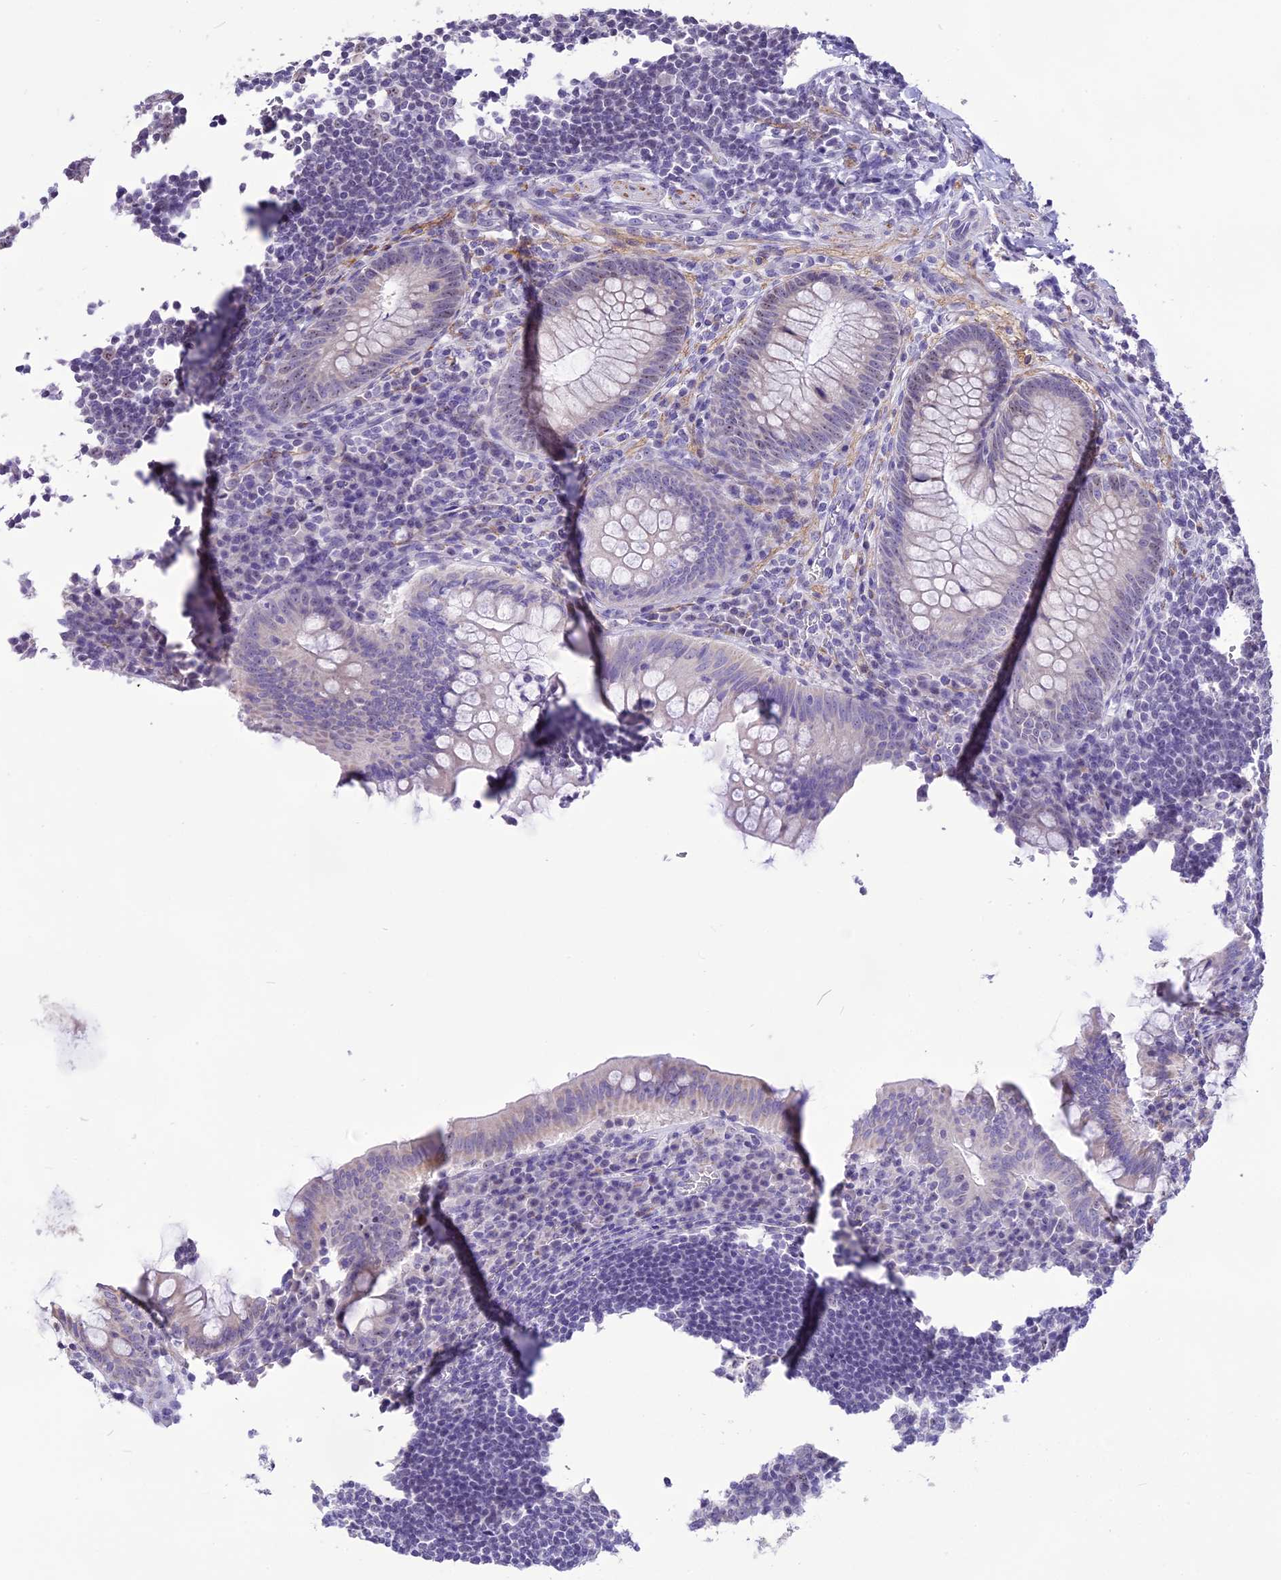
{"staining": {"intensity": "negative", "quantity": "none", "location": "none"}, "tissue": "appendix", "cell_type": "Glandular cells", "image_type": "normal", "snomed": [{"axis": "morphology", "description": "Normal tissue, NOS"}, {"axis": "topography", "description": "Appendix"}], "caption": "This is an immunohistochemistry photomicrograph of benign human appendix. There is no positivity in glandular cells.", "gene": "CMSS1", "patient": {"sex": "female", "age": 33}}